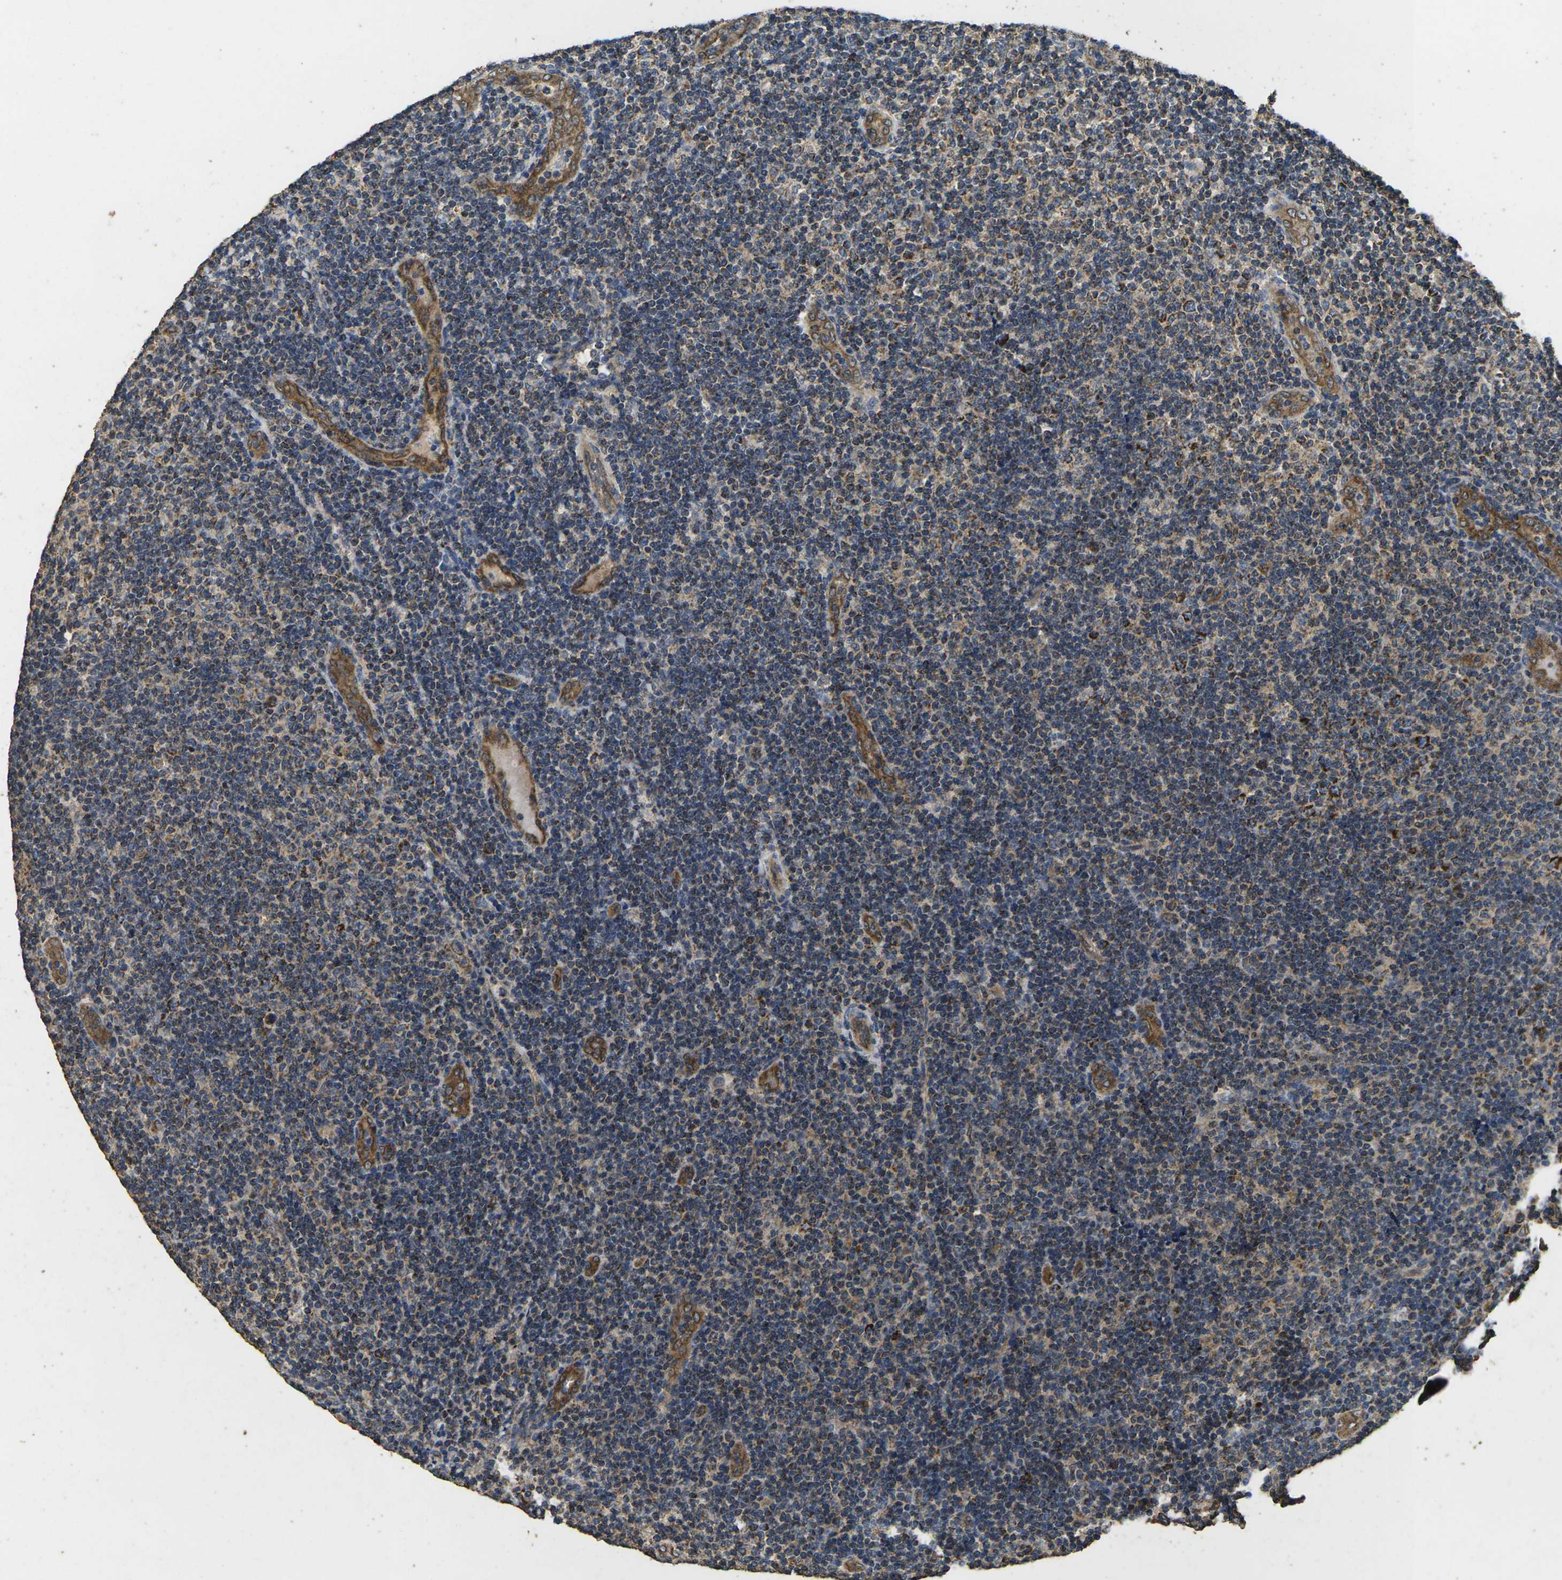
{"staining": {"intensity": "moderate", "quantity": ">75%", "location": "cytoplasmic/membranous"}, "tissue": "lymphoma", "cell_type": "Tumor cells", "image_type": "cancer", "snomed": [{"axis": "morphology", "description": "Malignant lymphoma, non-Hodgkin's type, Low grade"}, {"axis": "topography", "description": "Lymph node"}], "caption": "High-magnification brightfield microscopy of lymphoma stained with DAB (3,3'-diaminobenzidine) (brown) and counterstained with hematoxylin (blue). tumor cells exhibit moderate cytoplasmic/membranous staining is seen in approximately>75% of cells. (IHC, brightfield microscopy, high magnification).", "gene": "MAPK11", "patient": {"sex": "male", "age": 83}}